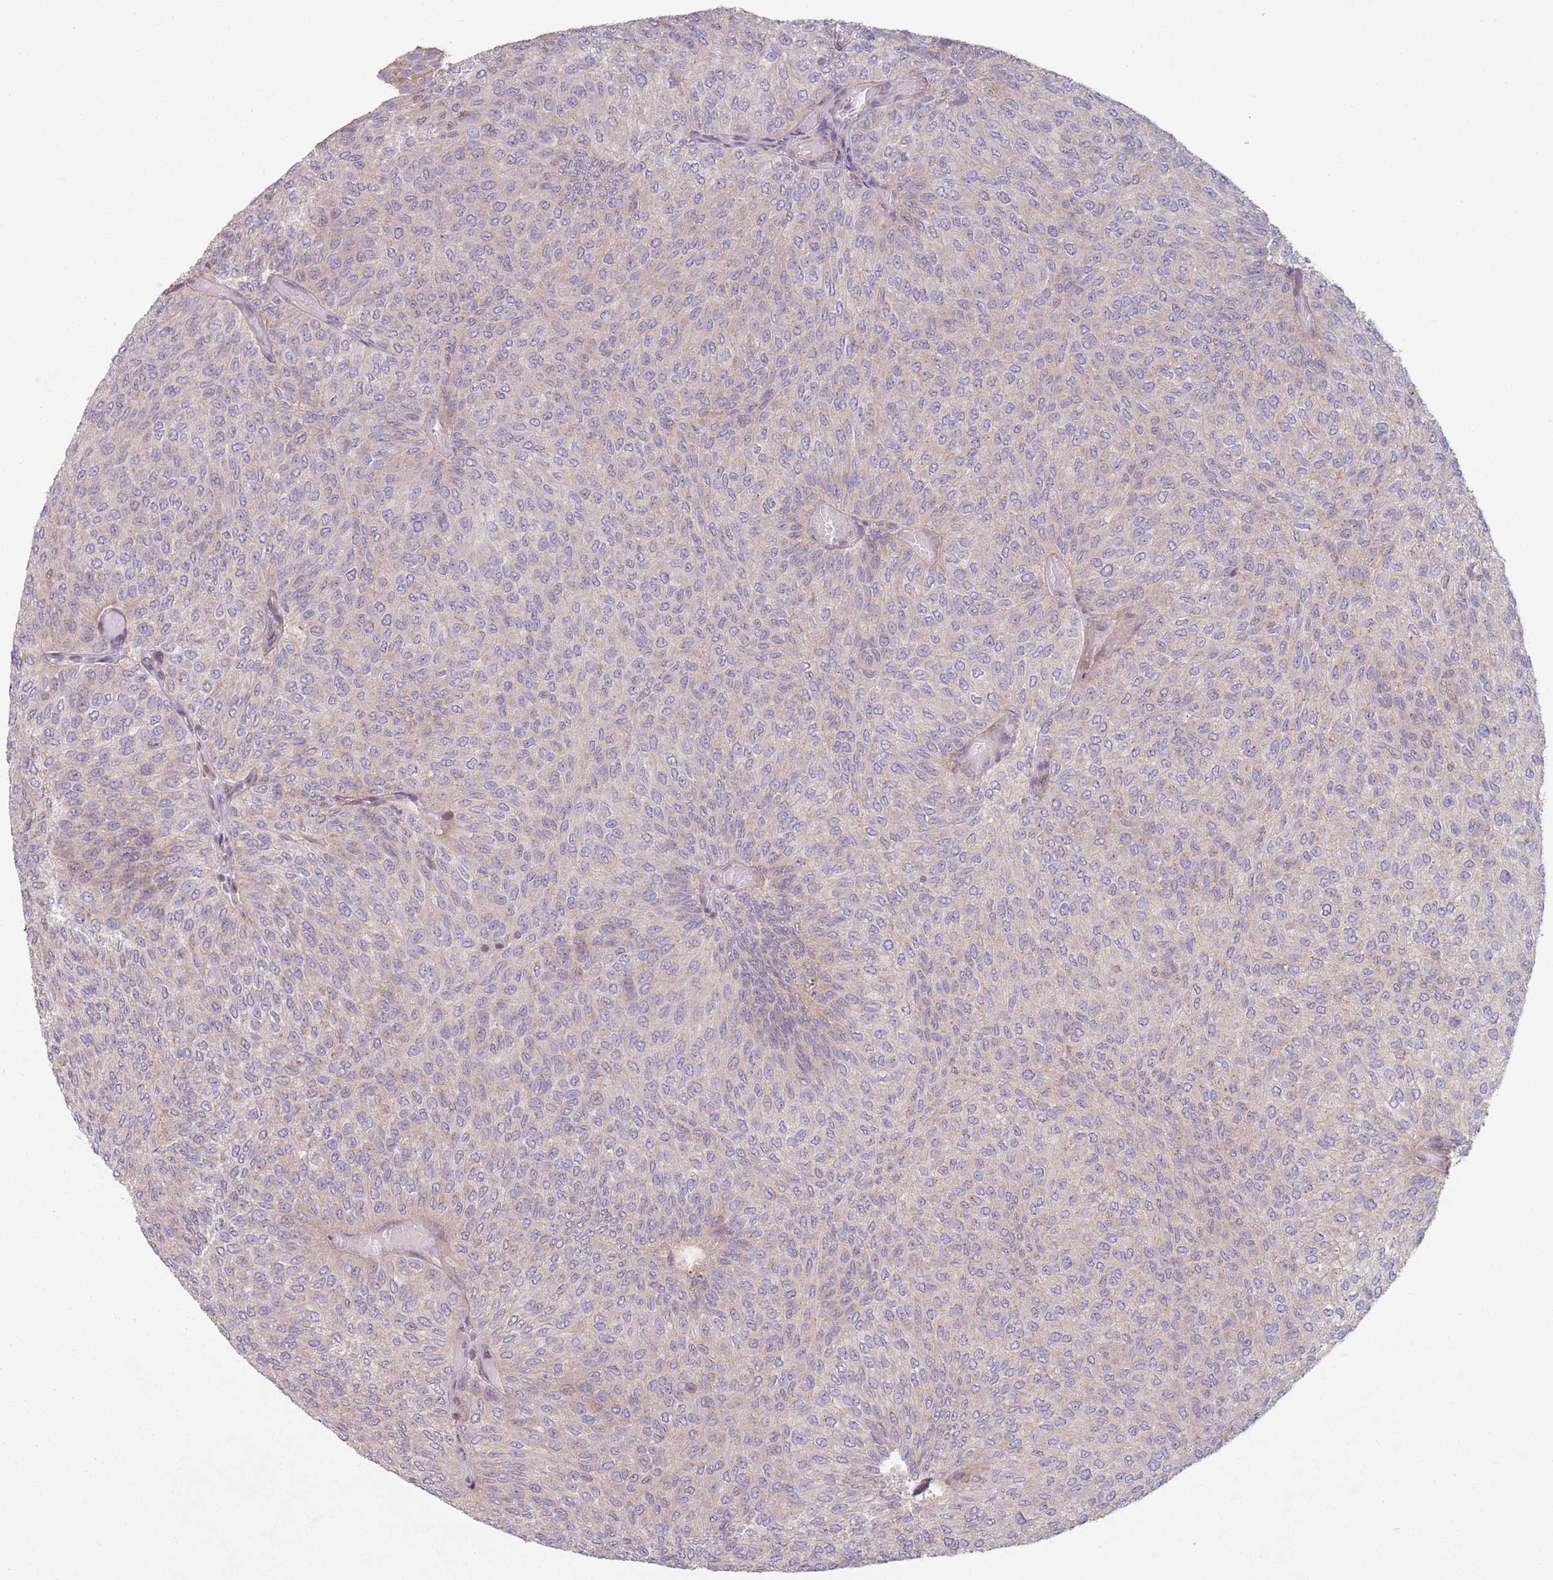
{"staining": {"intensity": "moderate", "quantity": "25%-75%", "location": "cytoplasmic/membranous"}, "tissue": "urothelial cancer", "cell_type": "Tumor cells", "image_type": "cancer", "snomed": [{"axis": "morphology", "description": "Urothelial carcinoma, Low grade"}, {"axis": "topography", "description": "Urinary bladder"}], "caption": "Urothelial cancer stained with a protein marker exhibits moderate staining in tumor cells.", "gene": "WASHC2A", "patient": {"sex": "male", "age": 78}}